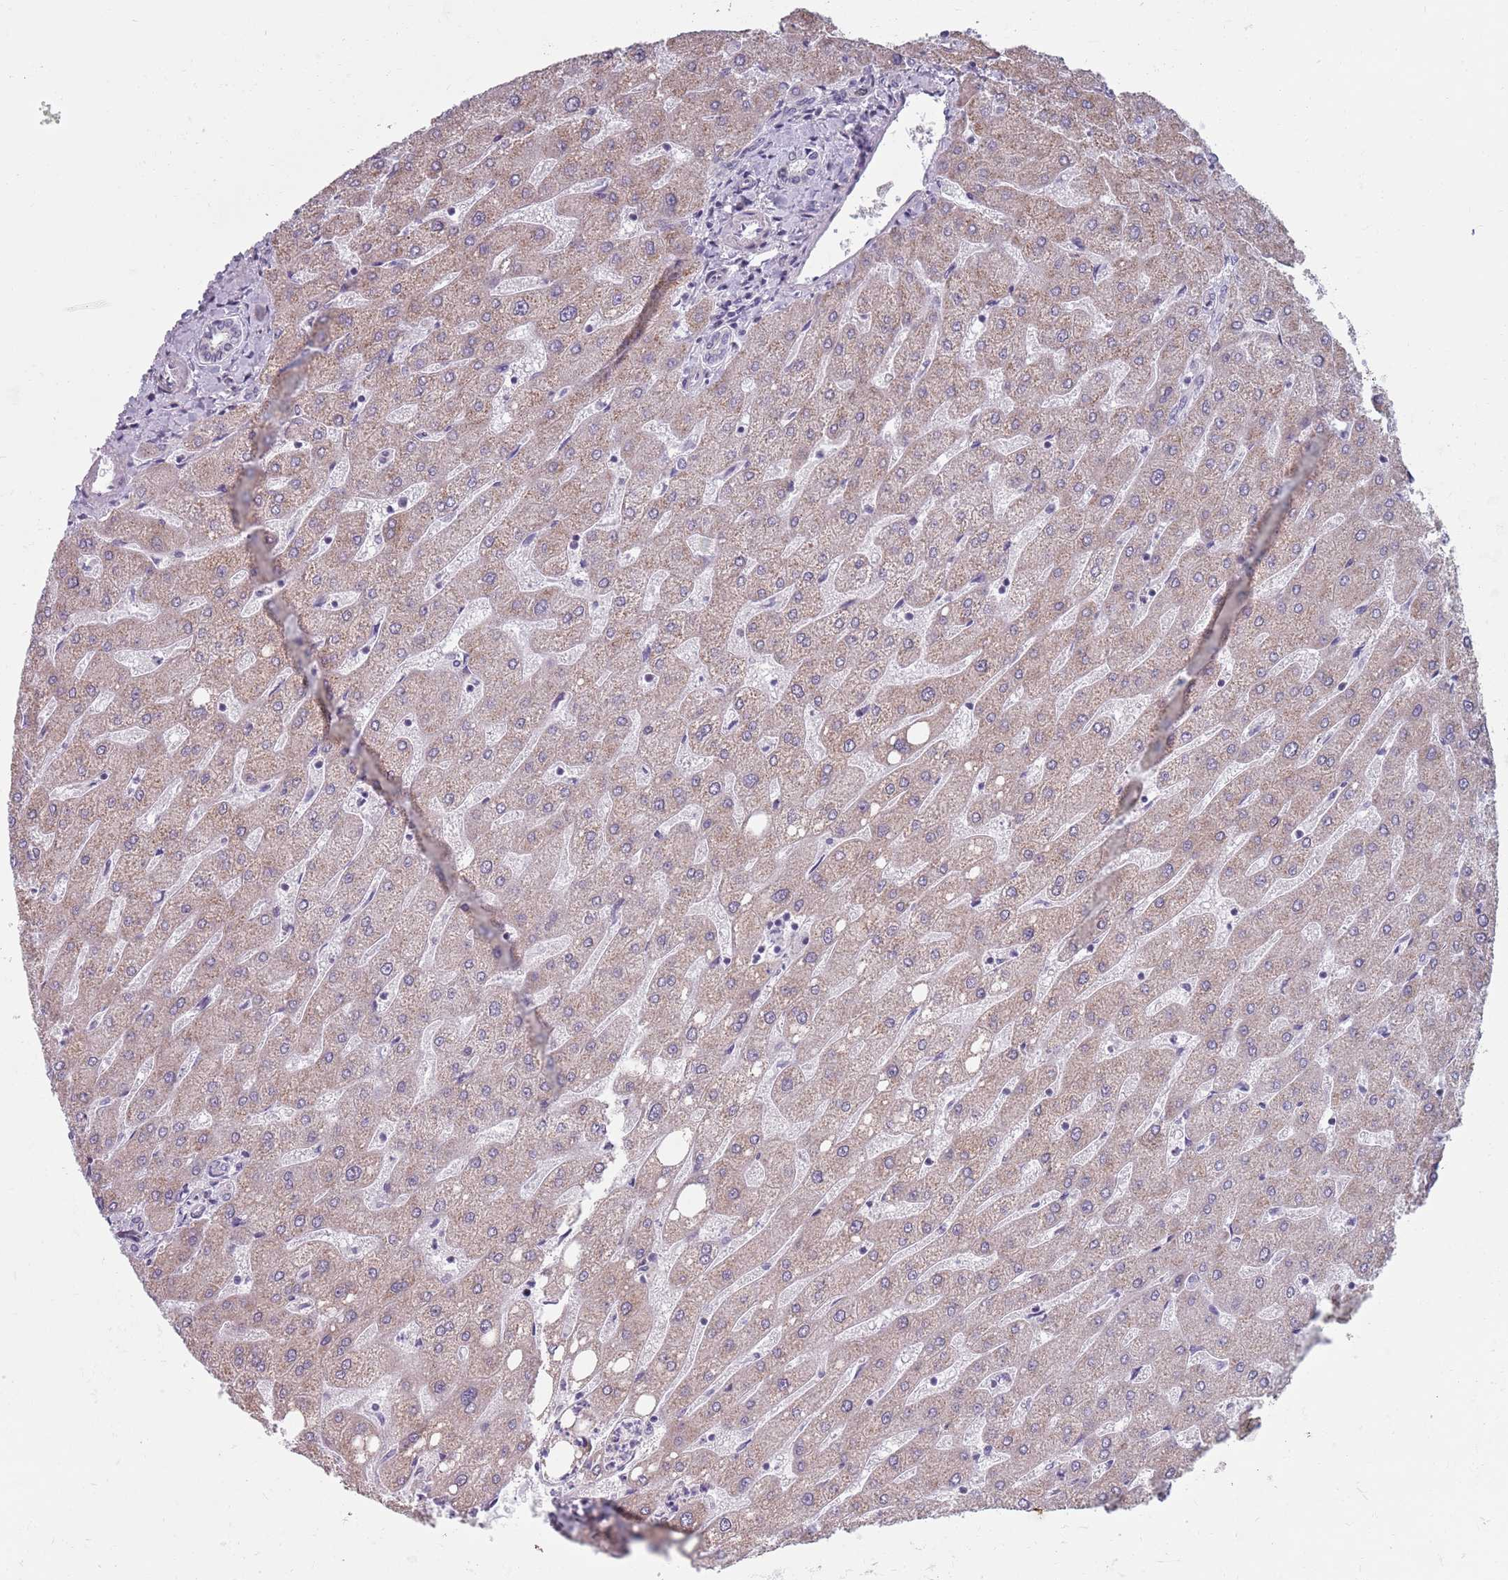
{"staining": {"intensity": "negative", "quantity": "none", "location": "none"}, "tissue": "liver", "cell_type": "Cholangiocytes", "image_type": "normal", "snomed": [{"axis": "morphology", "description": "Normal tissue, NOS"}, {"axis": "topography", "description": "Liver"}], "caption": "This is a image of IHC staining of benign liver, which shows no positivity in cholangiocytes.", "gene": "ZKSCAN2", "patient": {"sex": "male", "age": 67}}